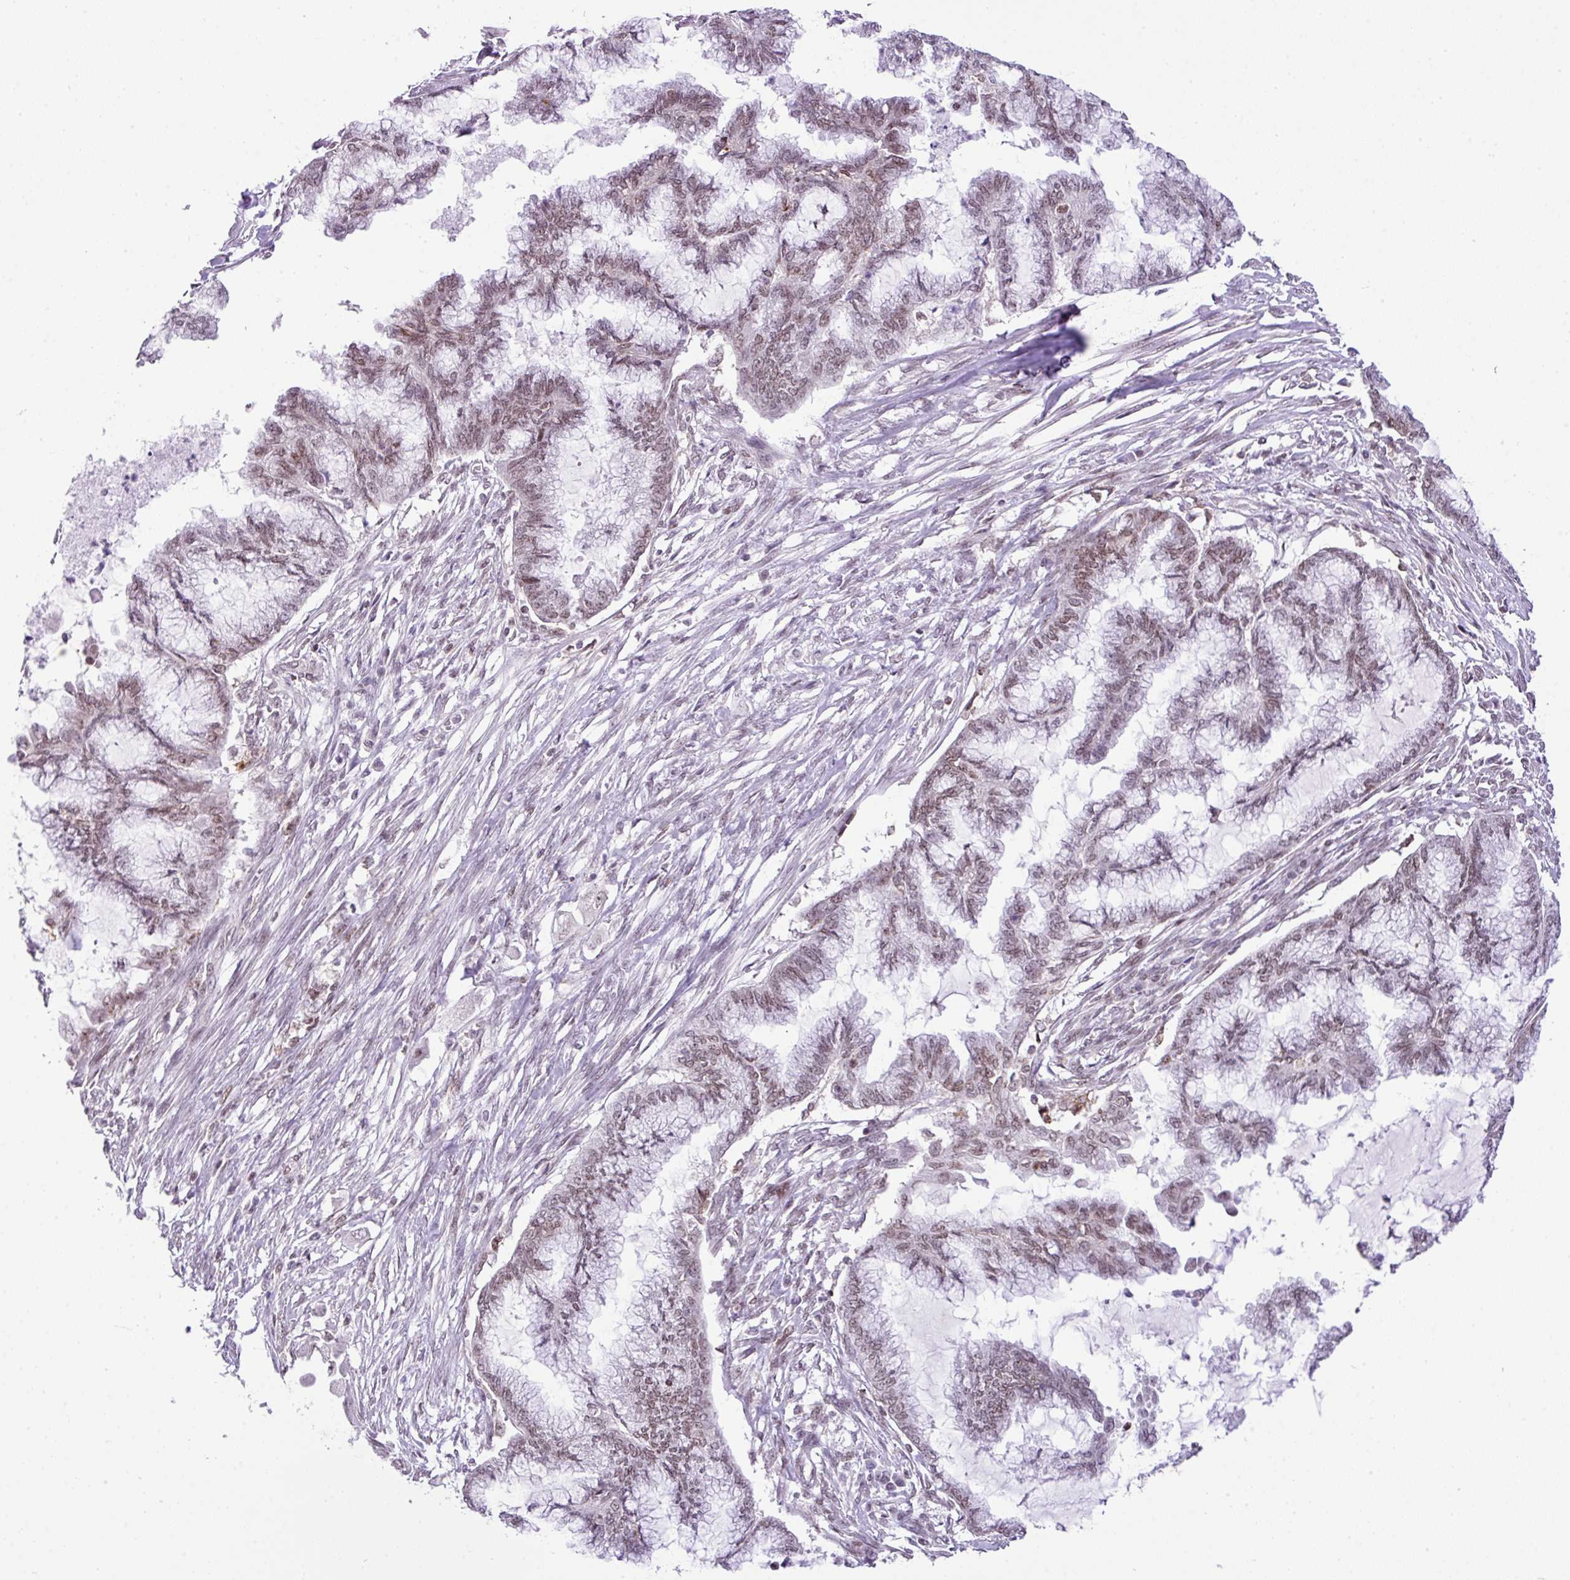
{"staining": {"intensity": "weak", "quantity": "25%-75%", "location": "nuclear"}, "tissue": "endometrial cancer", "cell_type": "Tumor cells", "image_type": "cancer", "snomed": [{"axis": "morphology", "description": "Adenocarcinoma, NOS"}, {"axis": "topography", "description": "Endometrium"}], "caption": "Tumor cells display low levels of weak nuclear staining in approximately 25%-75% of cells in human adenocarcinoma (endometrial).", "gene": "CCDC137", "patient": {"sex": "female", "age": 86}}